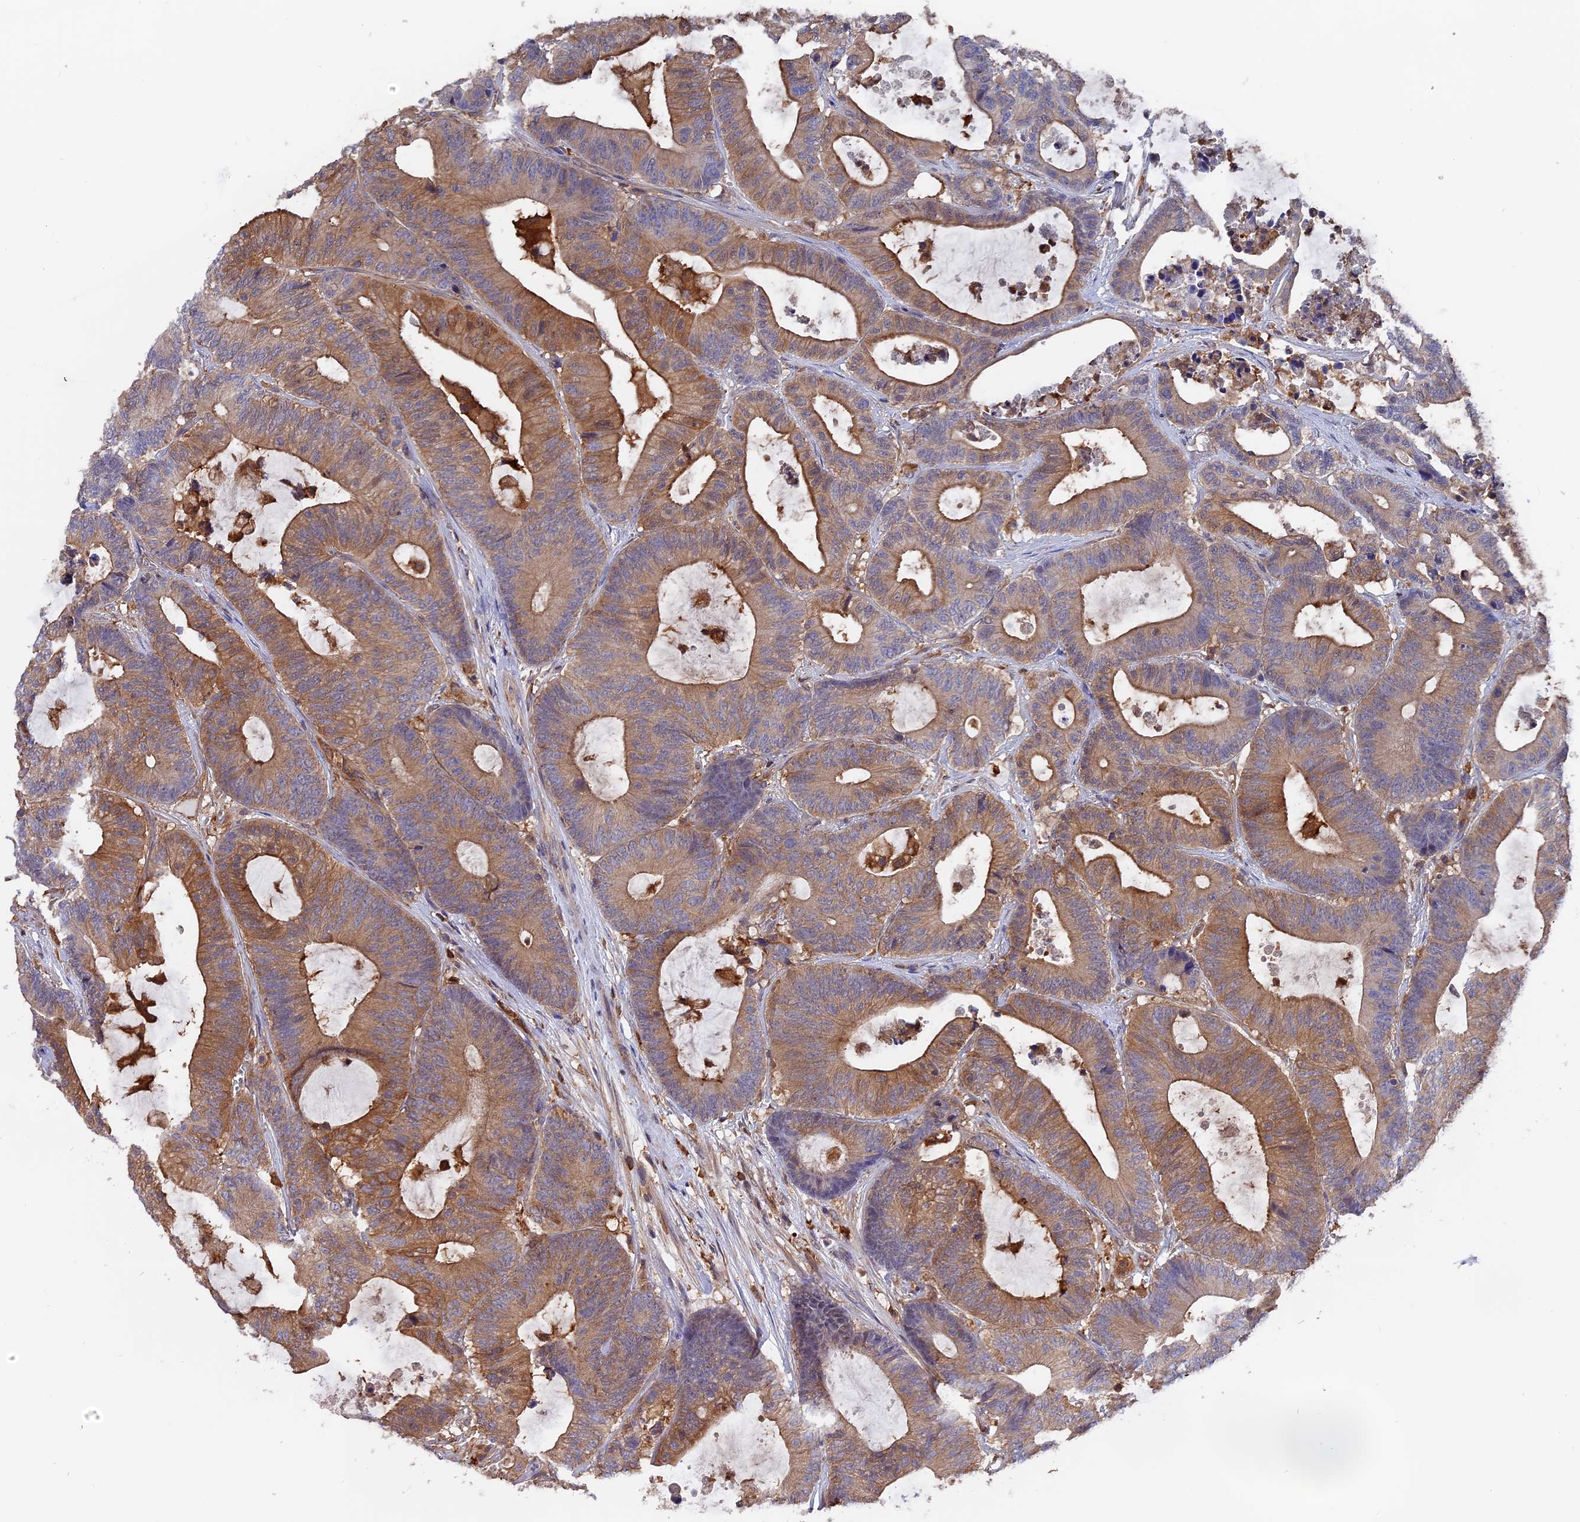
{"staining": {"intensity": "moderate", "quantity": ">75%", "location": "cytoplasmic/membranous"}, "tissue": "colorectal cancer", "cell_type": "Tumor cells", "image_type": "cancer", "snomed": [{"axis": "morphology", "description": "Adenocarcinoma, NOS"}, {"axis": "topography", "description": "Colon"}], "caption": "Colorectal cancer (adenocarcinoma) tissue shows moderate cytoplasmic/membranous expression in about >75% of tumor cells The staining was performed using DAB (3,3'-diaminobenzidine), with brown indicating positive protein expression. Nuclei are stained blue with hematoxylin.", "gene": "FAM118B", "patient": {"sex": "female", "age": 84}}